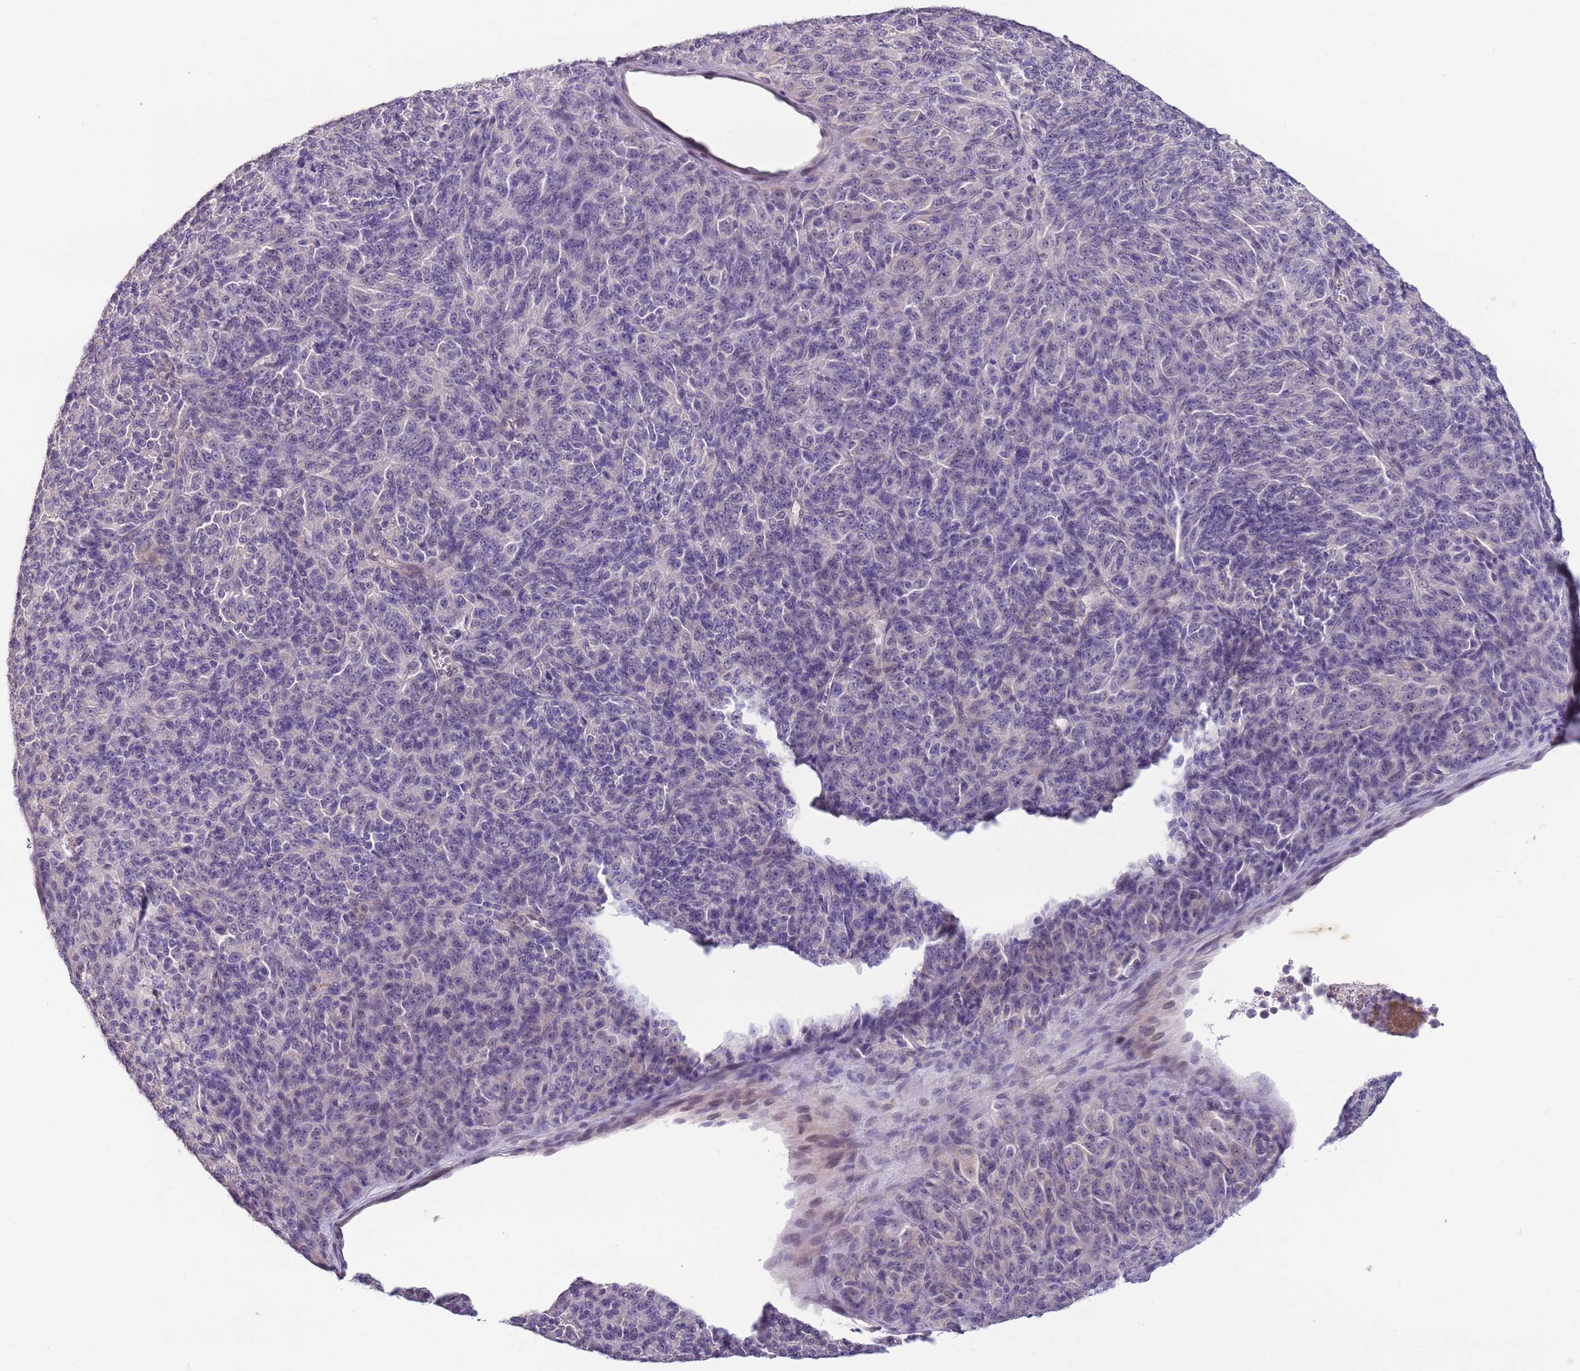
{"staining": {"intensity": "negative", "quantity": "none", "location": "none"}, "tissue": "melanoma", "cell_type": "Tumor cells", "image_type": "cancer", "snomed": [{"axis": "morphology", "description": "Malignant melanoma, Metastatic site"}, {"axis": "topography", "description": "Brain"}], "caption": "Immunohistochemical staining of human melanoma reveals no significant expression in tumor cells.", "gene": "CAPN9", "patient": {"sex": "female", "age": 56}}